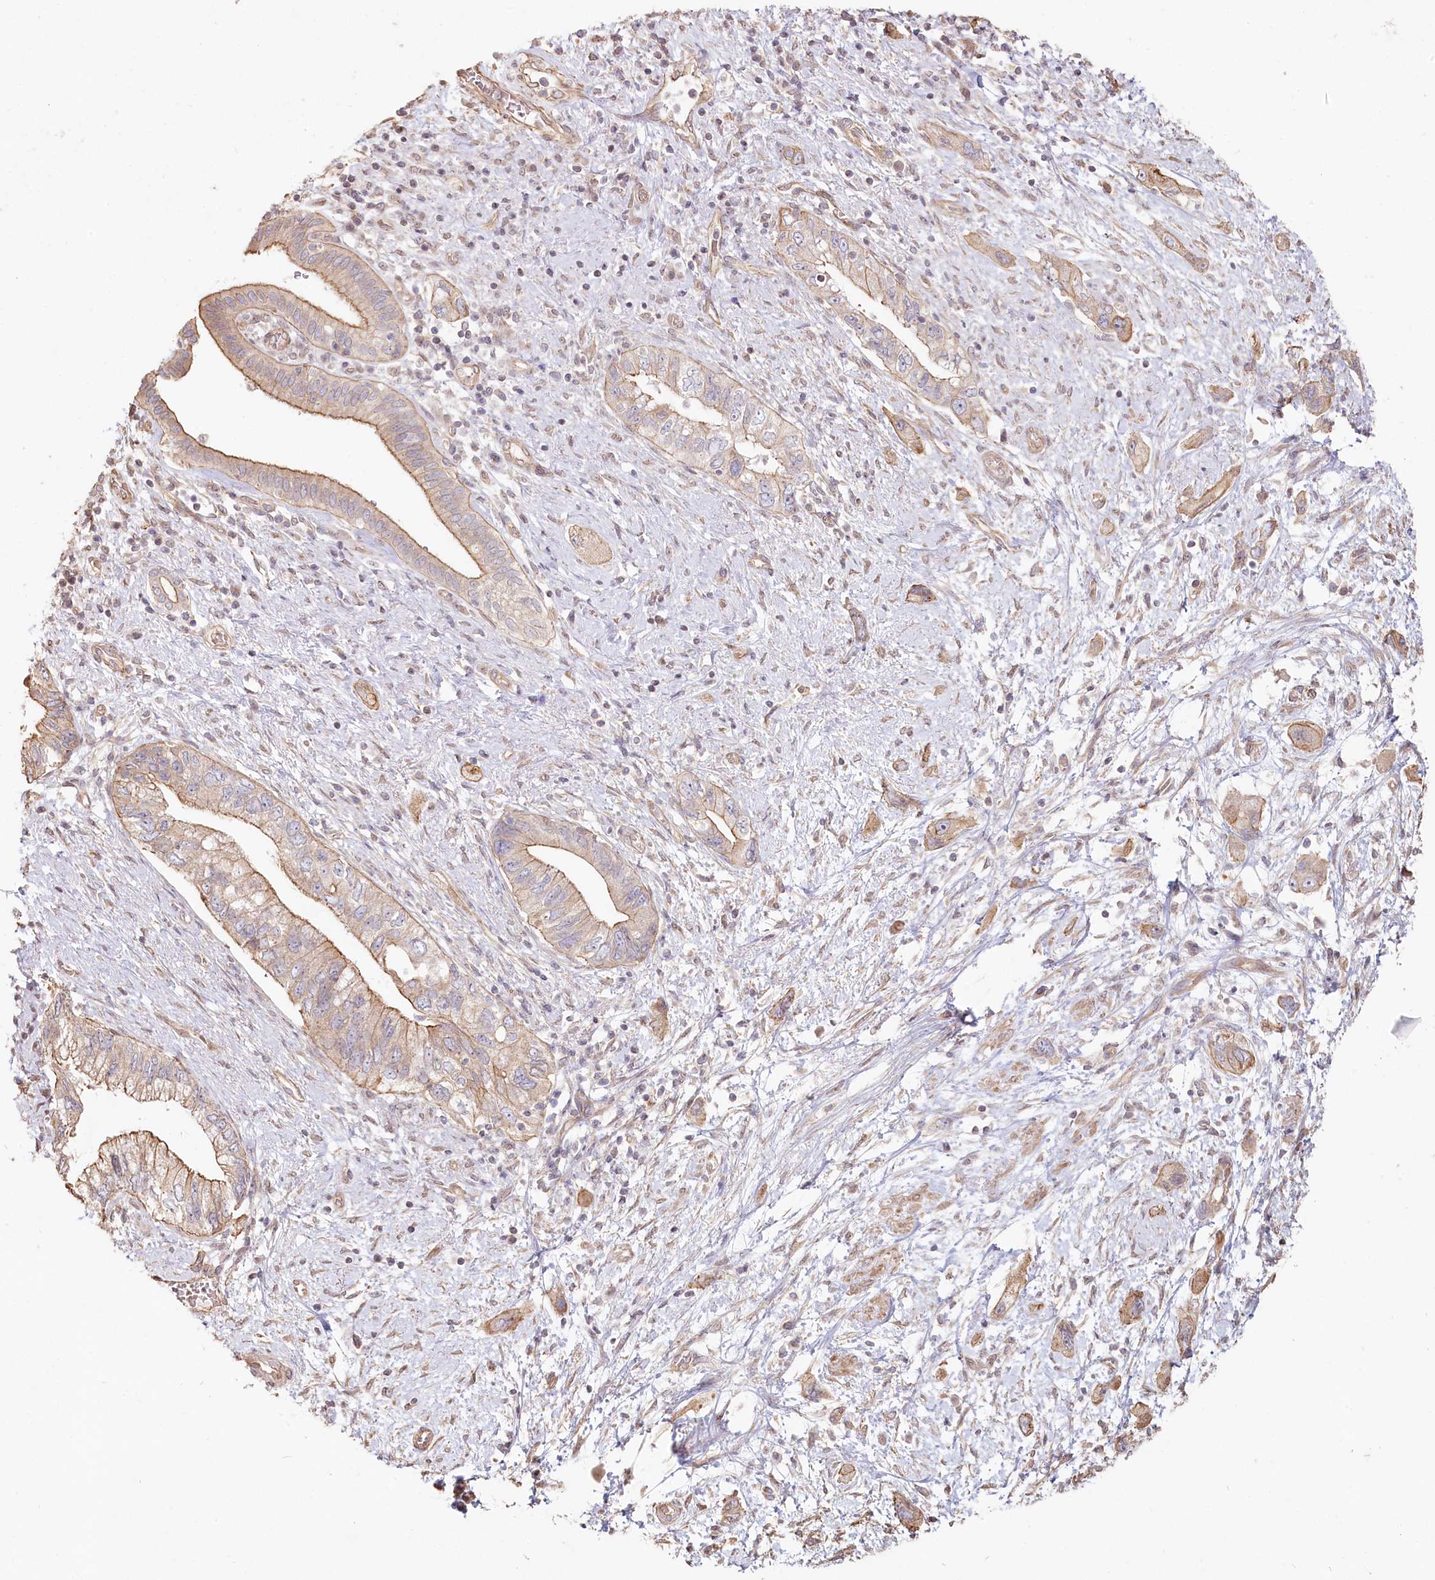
{"staining": {"intensity": "moderate", "quantity": ">75%", "location": "cytoplasmic/membranous"}, "tissue": "pancreatic cancer", "cell_type": "Tumor cells", "image_type": "cancer", "snomed": [{"axis": "morphology", "description": "Adenocarcinoma, NOS"}, {"axis": "topography", "description": "Pancreas"}], "caption": "The image shows immunohistochemical staining of pancreatic adenocarcinoma. There is moderate cytoplasmic/membranous positivity is identified in about >75% of tumor cells.", "gene": "TCHP", "patient": {"sex": "female", "age": 73}}